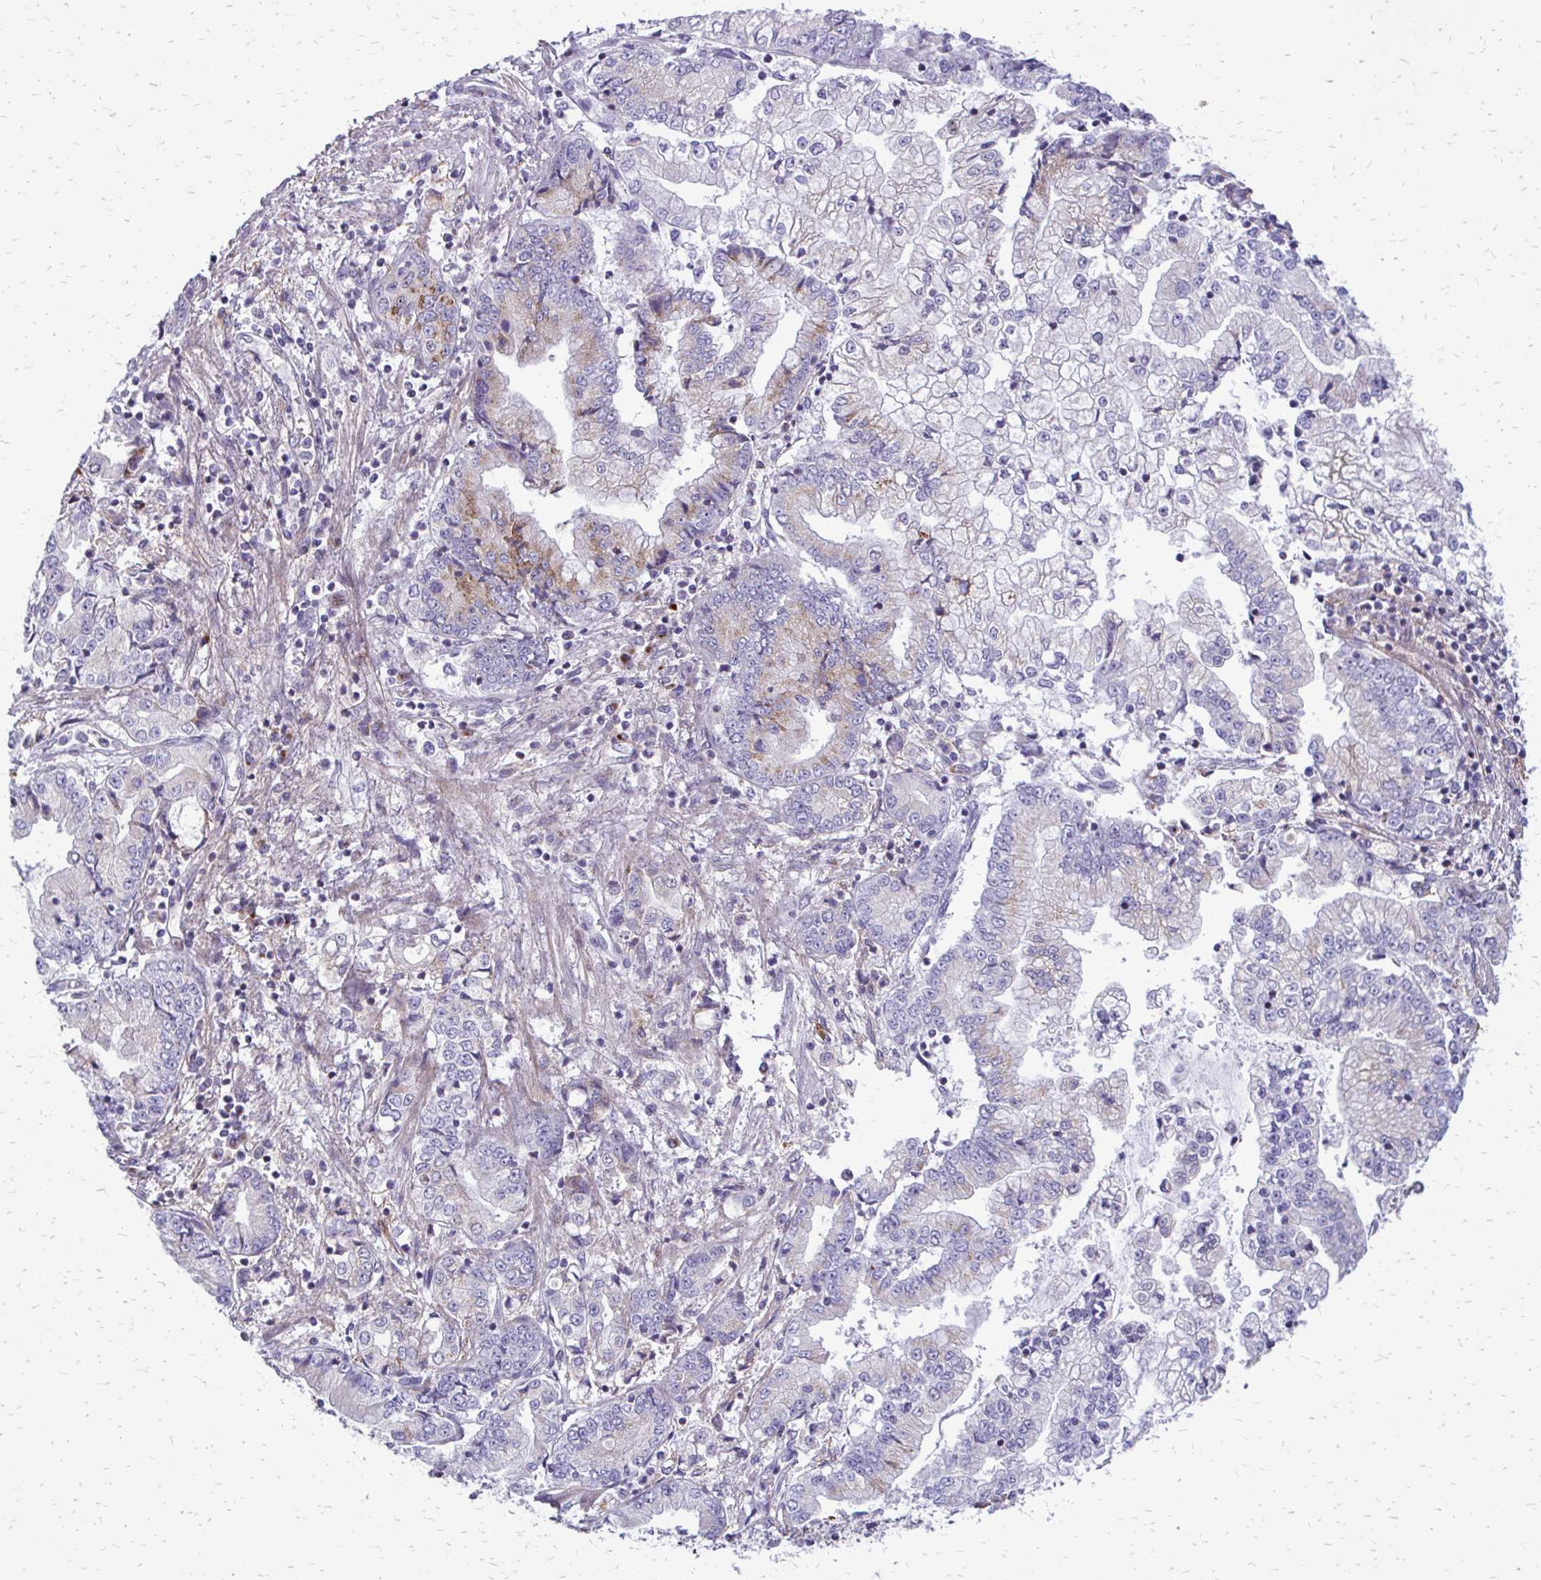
{"staining": {"intensity": "negative", "quantity": "none", "location": "none"}, "tissue": "stomach cancer", "cell_type": "Tumor cells", "image_type": "cancer", "snomed": [{"axis": "morphology", "description": "Adenocarcinoma, NOS"}, {"axis": "topography", "description": "Stomach, upper"}], "caption": "Human stomach adenocarcinoma stained for a protein using immunohistochemistry displays no staining in tumor cells.", "gene": "FUNDC2", "patient": {"sex": "female", "age": 74}}